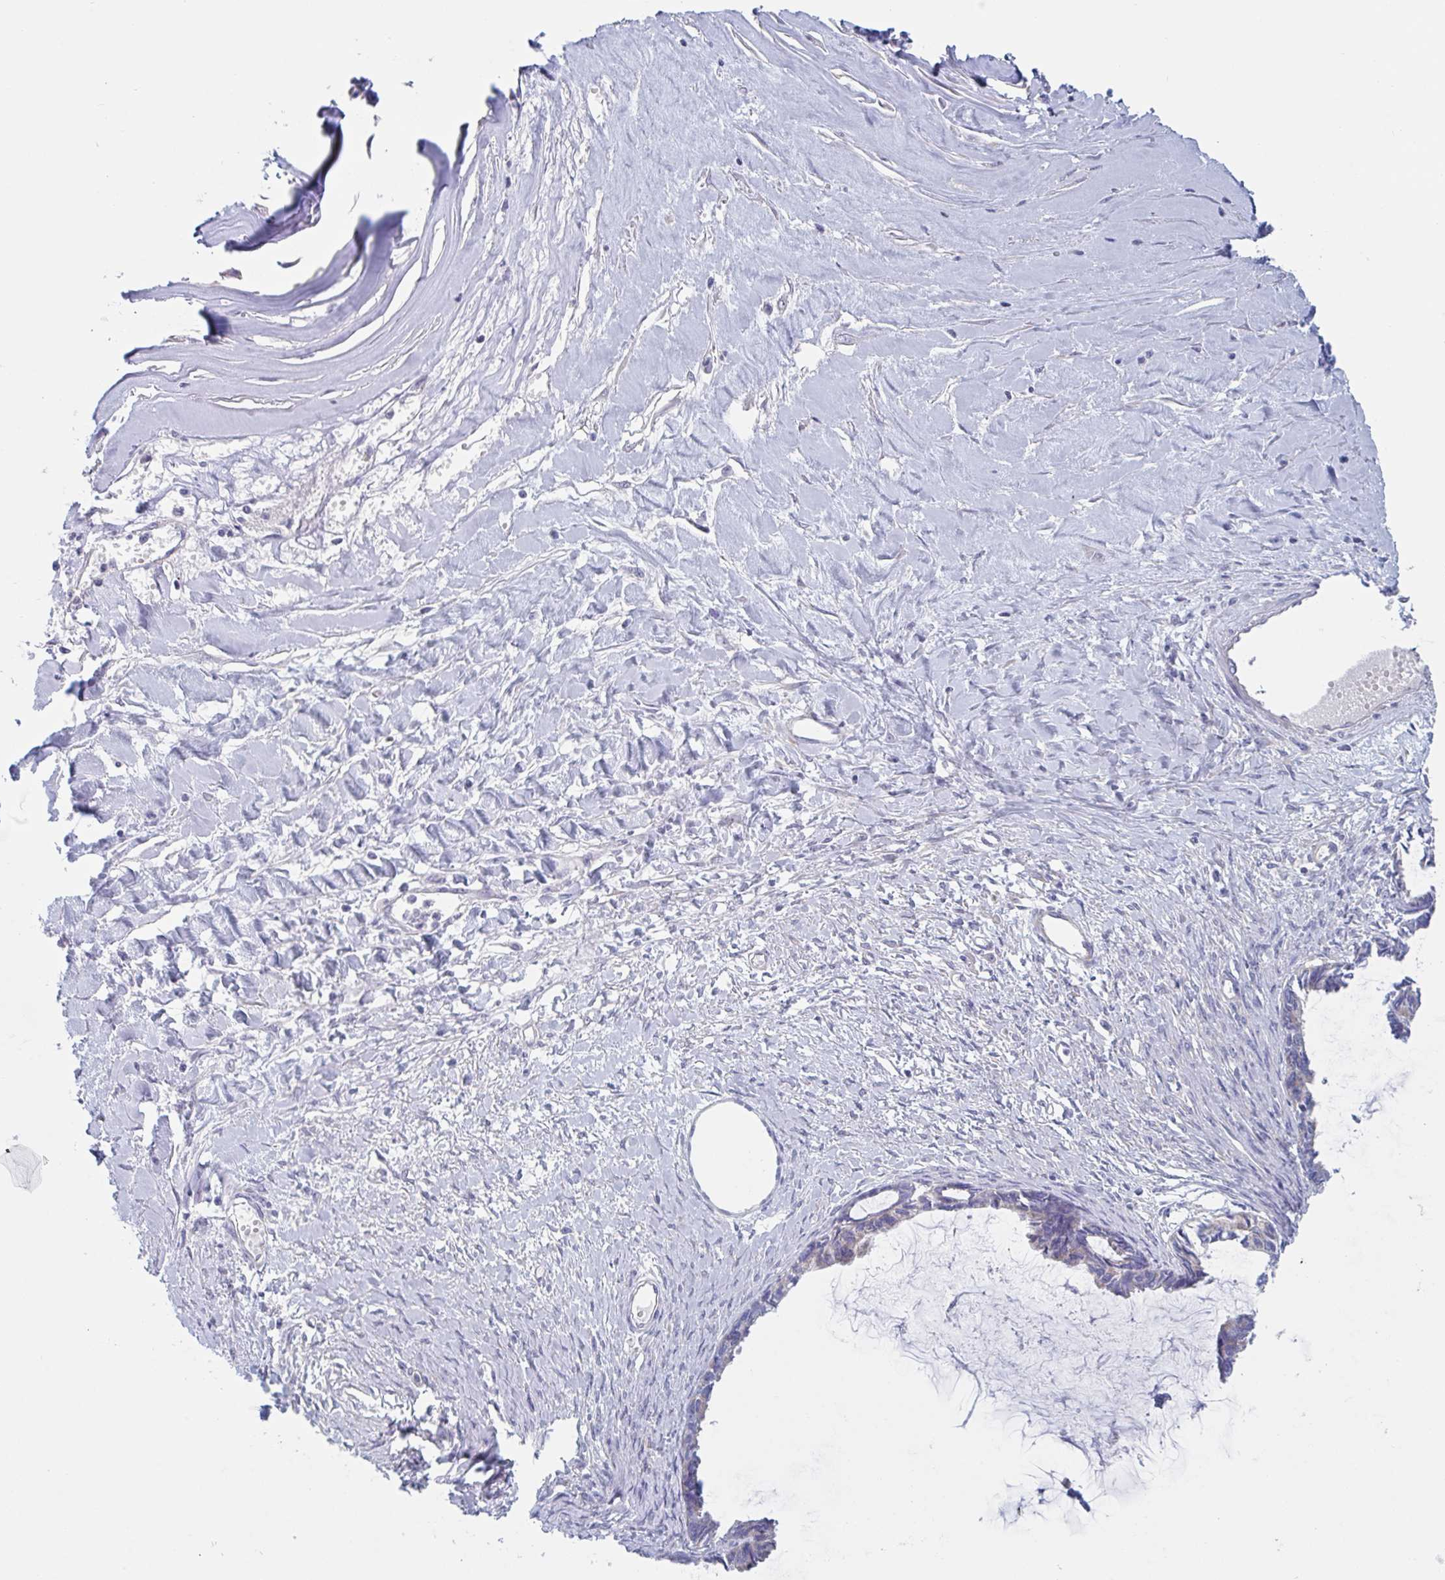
{"staining": {"intensity": "negative", "quantity": "none", "location": "none"}, "tissue": "ovarian cancer", "cell_type": "Tumor cells", "image_type": "cancer", "snomed": [{"axis": "morphology", "description": "Cystadenocarcinoma, mucinous, NOS"}, {"axis": "topography", "description": "Ovary"}], "caption": "There is no significant expression in tumor cells of mucinous cystadenocarcinoma (ovarian).", "gene": "MRPL53", "patient": {"sex": "female", "age": 61}}